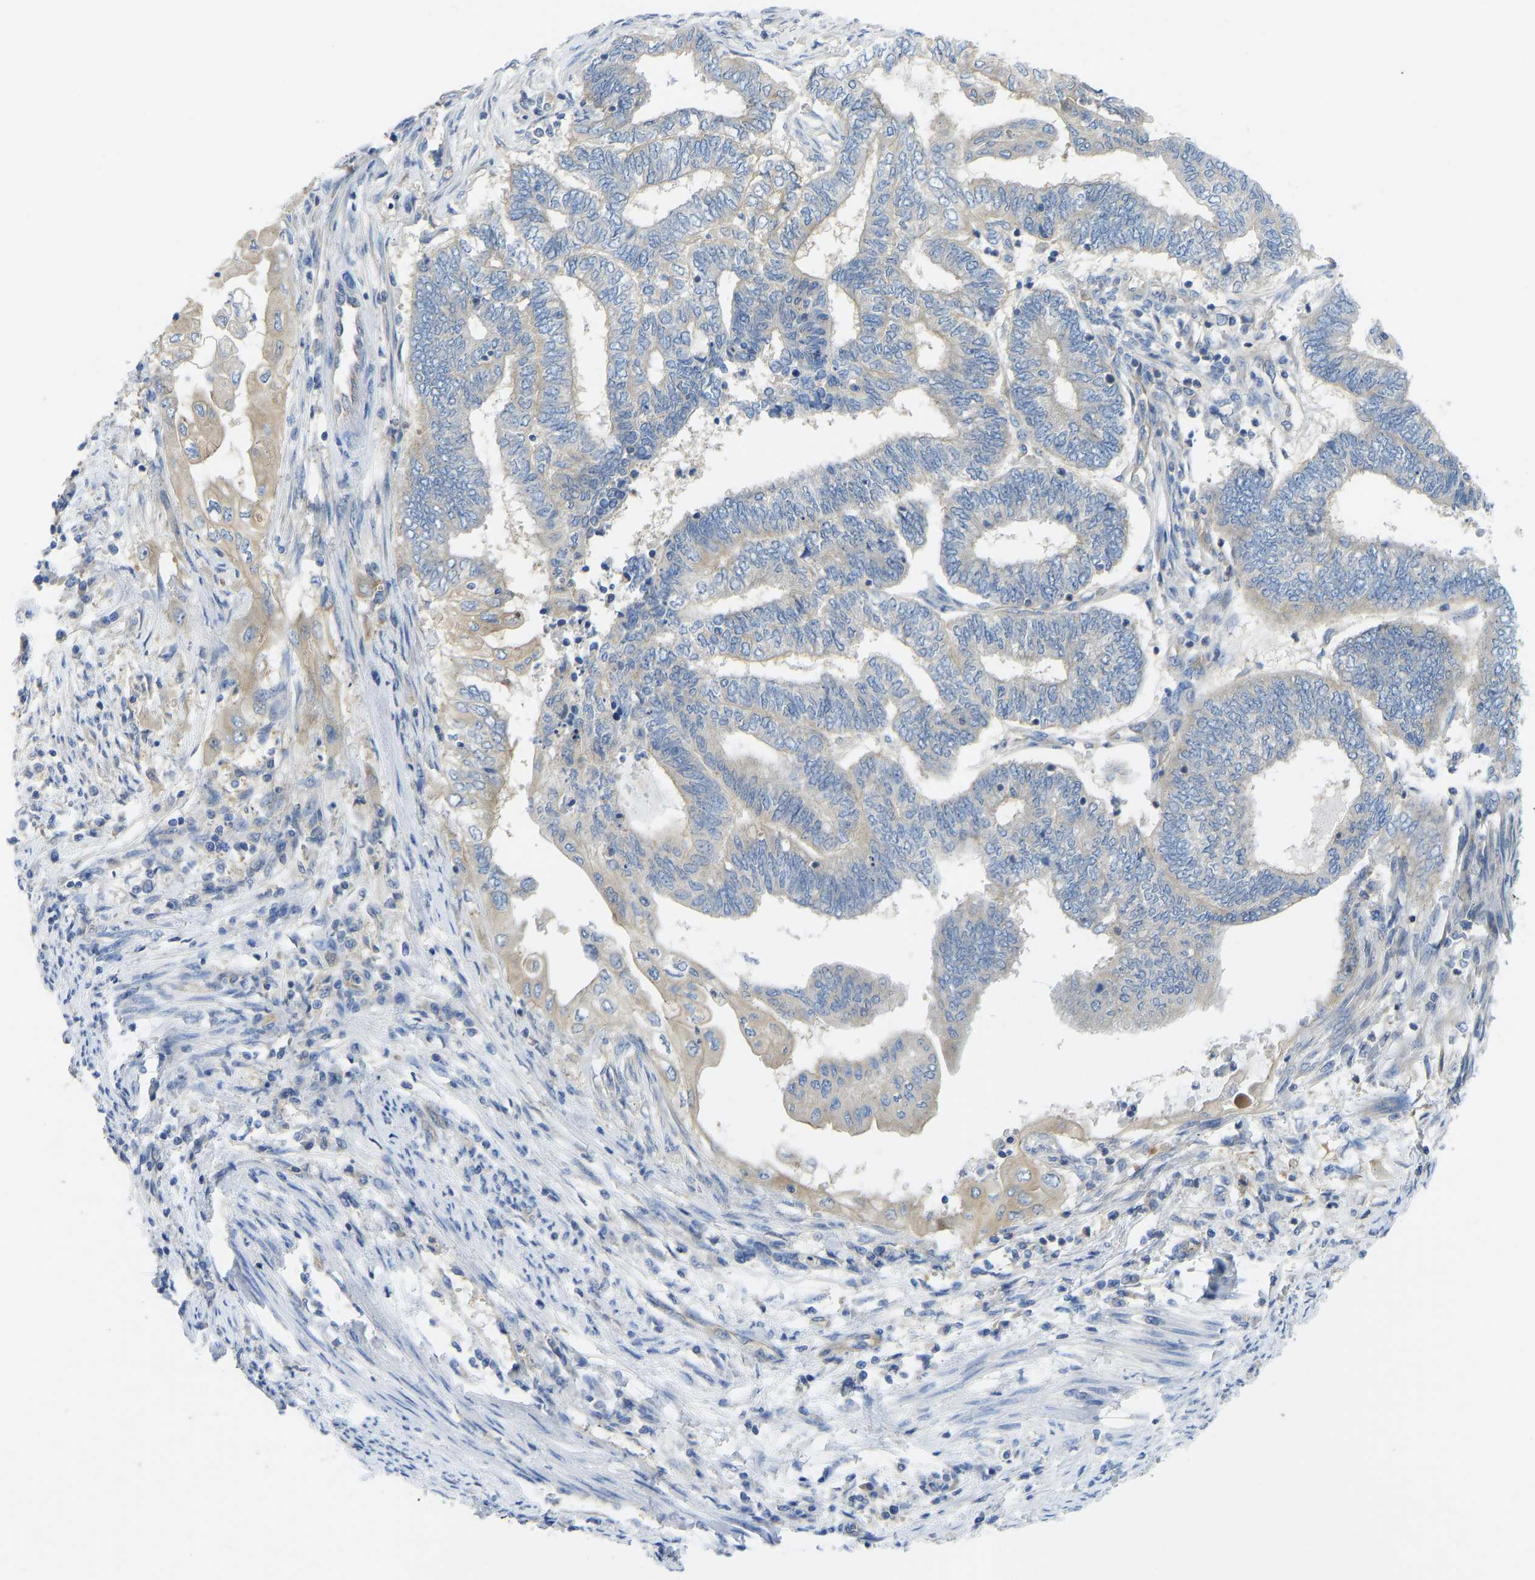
{"staining": {"intensity": "weak", "quantity": "<25%", "location": "cytoplasmic/membranous"}, "tissue": "endometrial cancer", "cell_type": "Tumor cells", "image_type": "cancer", "snomed": [{"axis": "morphology", "description": "Adenocarcinoma, NOS"}, {"axis": "topography", "description": "Uterus"}, {"axis": "topography", "description": "Endometrium"}], "caption": "An IHC histopathology image of adenocarcinoma (endometrial) is shown. There is no staining in tumor cells of adenocarcinoma (endometrial).", "gene": "PPP3CA", "patient": {"sex": "female", "age": 70}}